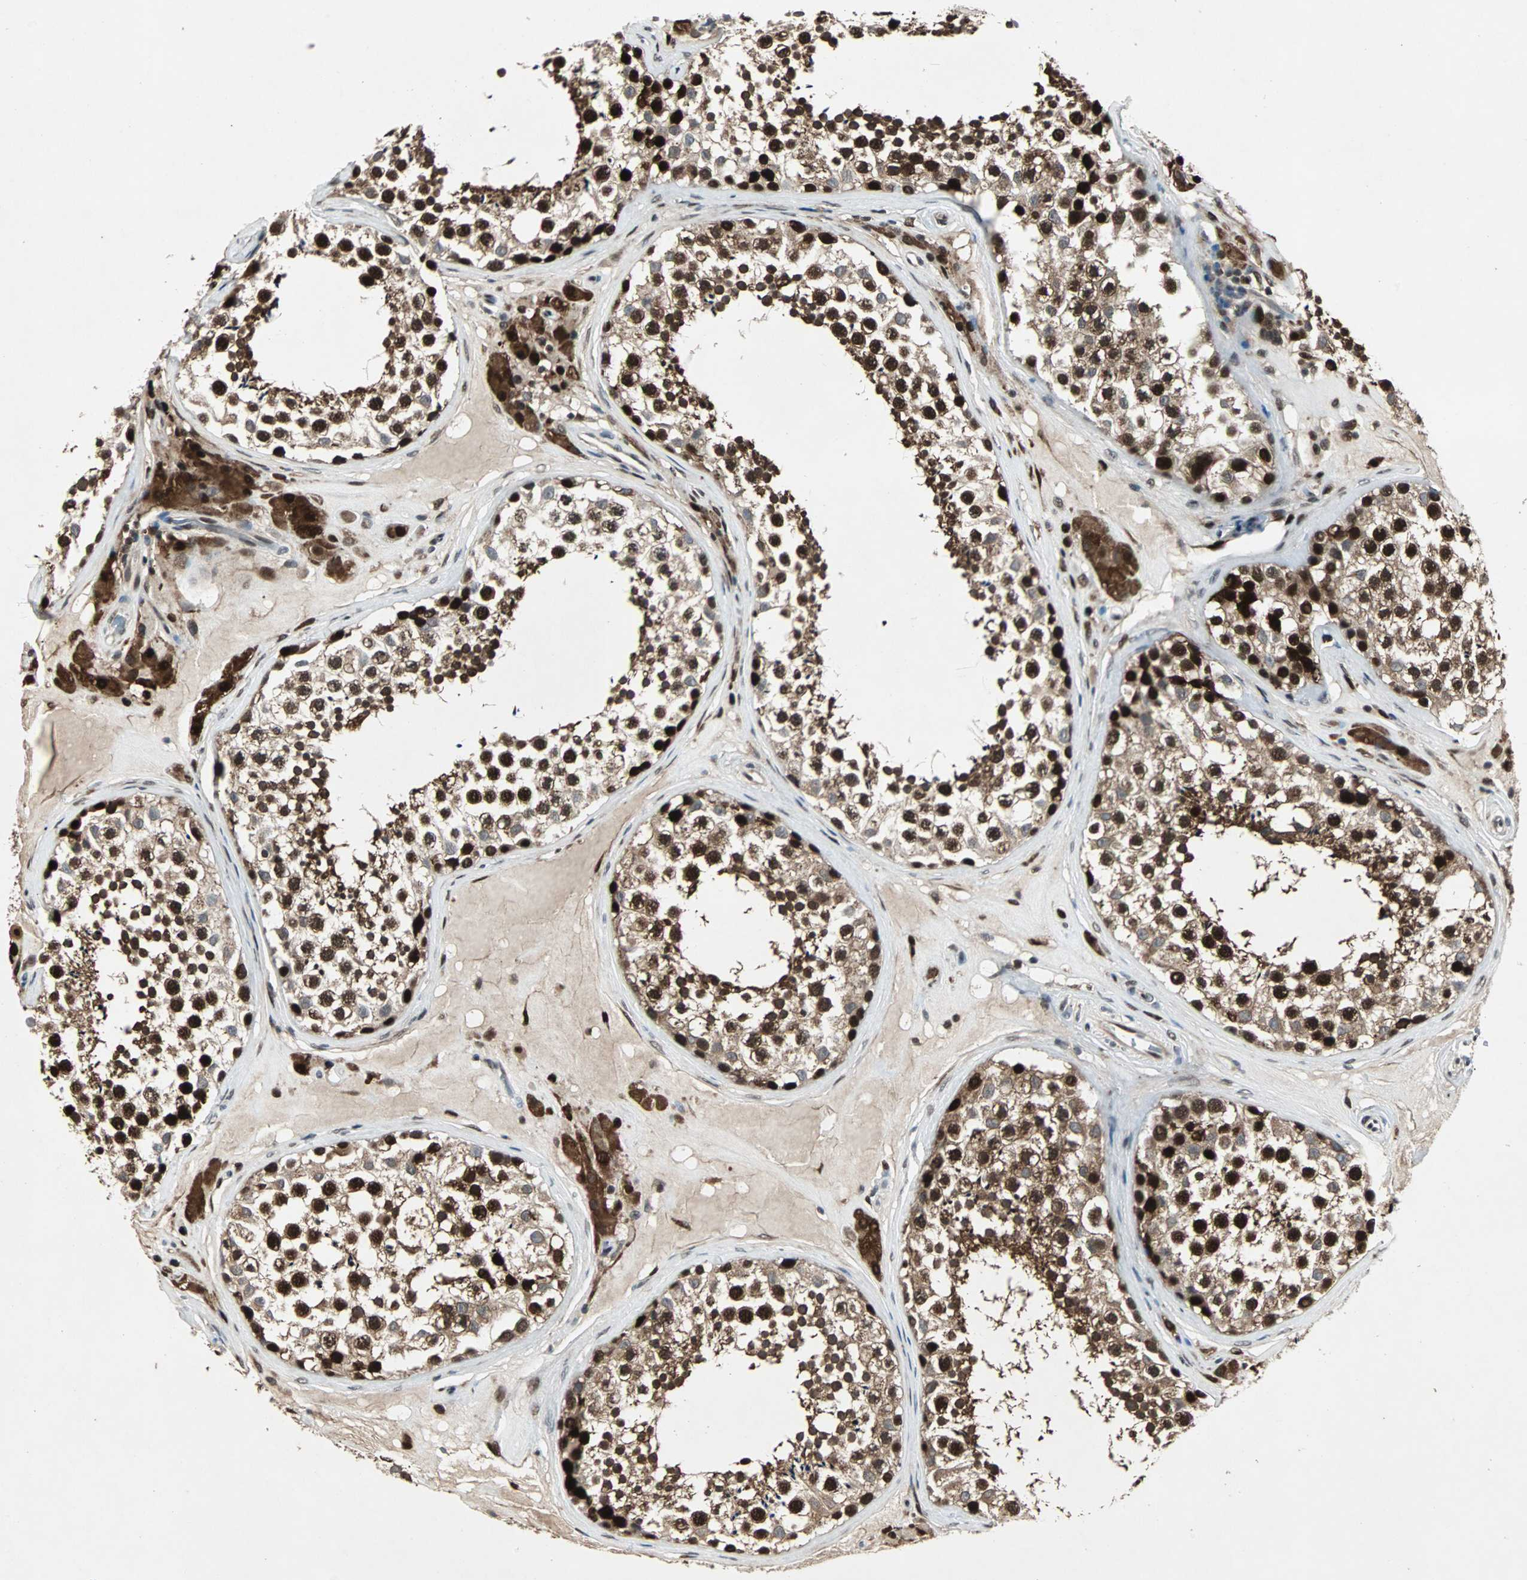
{"staining": {"intensity": "strong", "quantity": ">75%", "location": "cytoplasmic/membranous,nuclear"}, "tissue": "testis", "cell_type": "Cells in seminiferous ducts", "image_type": "normal", "snomed": [{"axis": "morphology", "description": "Normal tissue, NOS"}, {"axis": "topography", "description": "Testis"}], "caption": "Cells in seminiferous ducts display strong cytoplasmic/membranous,nuclear staining in approximately >75% of cells in normal testis.", "gene": "ACLY", "patient": {"sex": "male", "age": 46}}